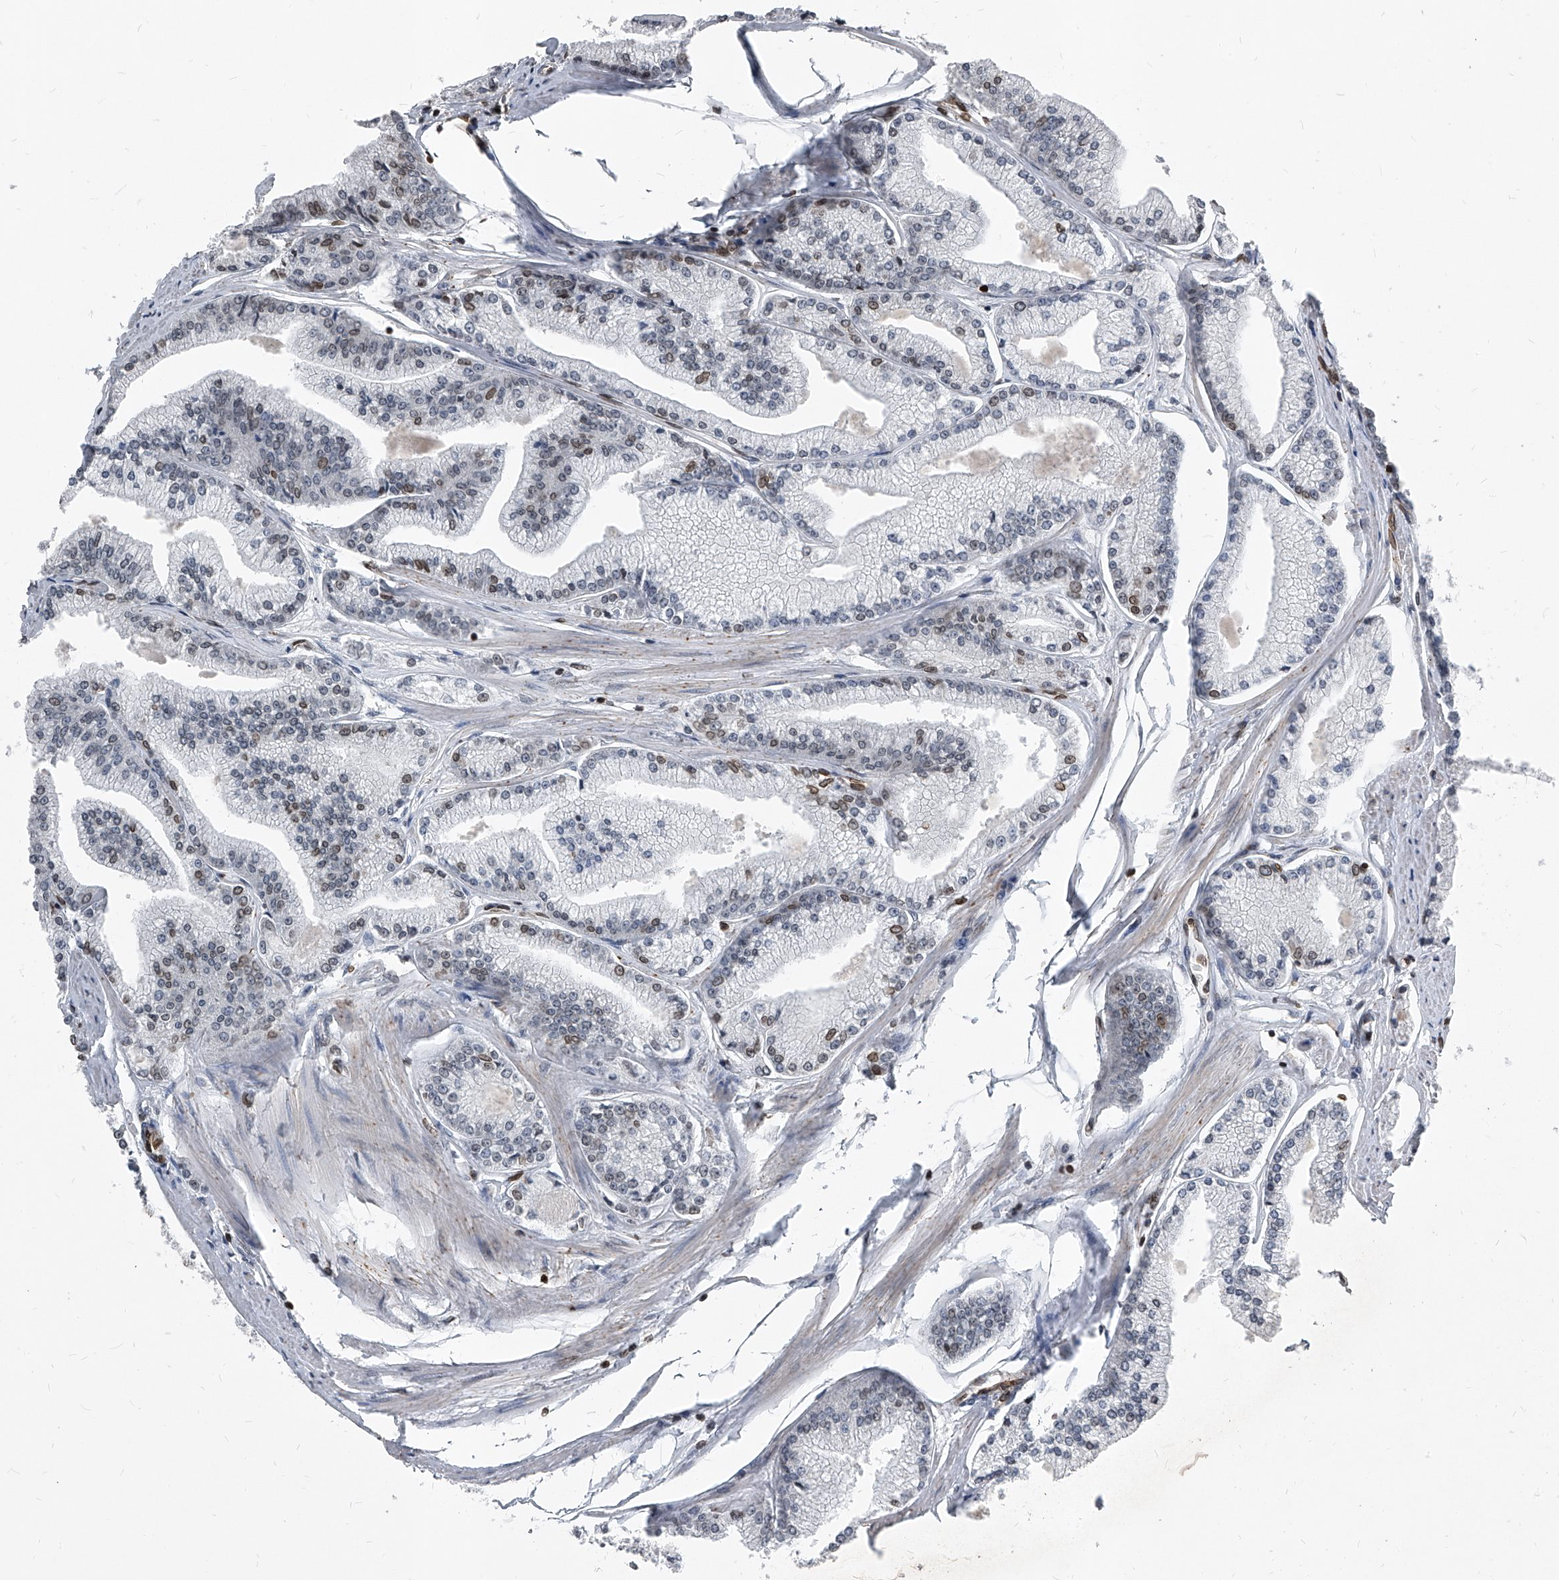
{"staining": {"intensity": "moderate", "quantity": "<25%", "location": "cytoplasmic/membranous,nuclear"}, "tissue": "prostate cancer", "cell_type": "Tumor cells", "image_type": "cancer", "snomed": [{"axis": "morphology", "description": "Adenocarcinoma, Low grade"}, {"axis": "topography", "description": "Prostate"}], "caption": "Adenocarcinoma (low-grade) (prostate) stained with DAB immunohistochemistry (IHC) shows low levels of moderate cytoplasmic/membranous and nuclear positivity in about <25% of tumor cells.", "gene": "PHF20", "patient": {"sex": "male", "age": 52}}